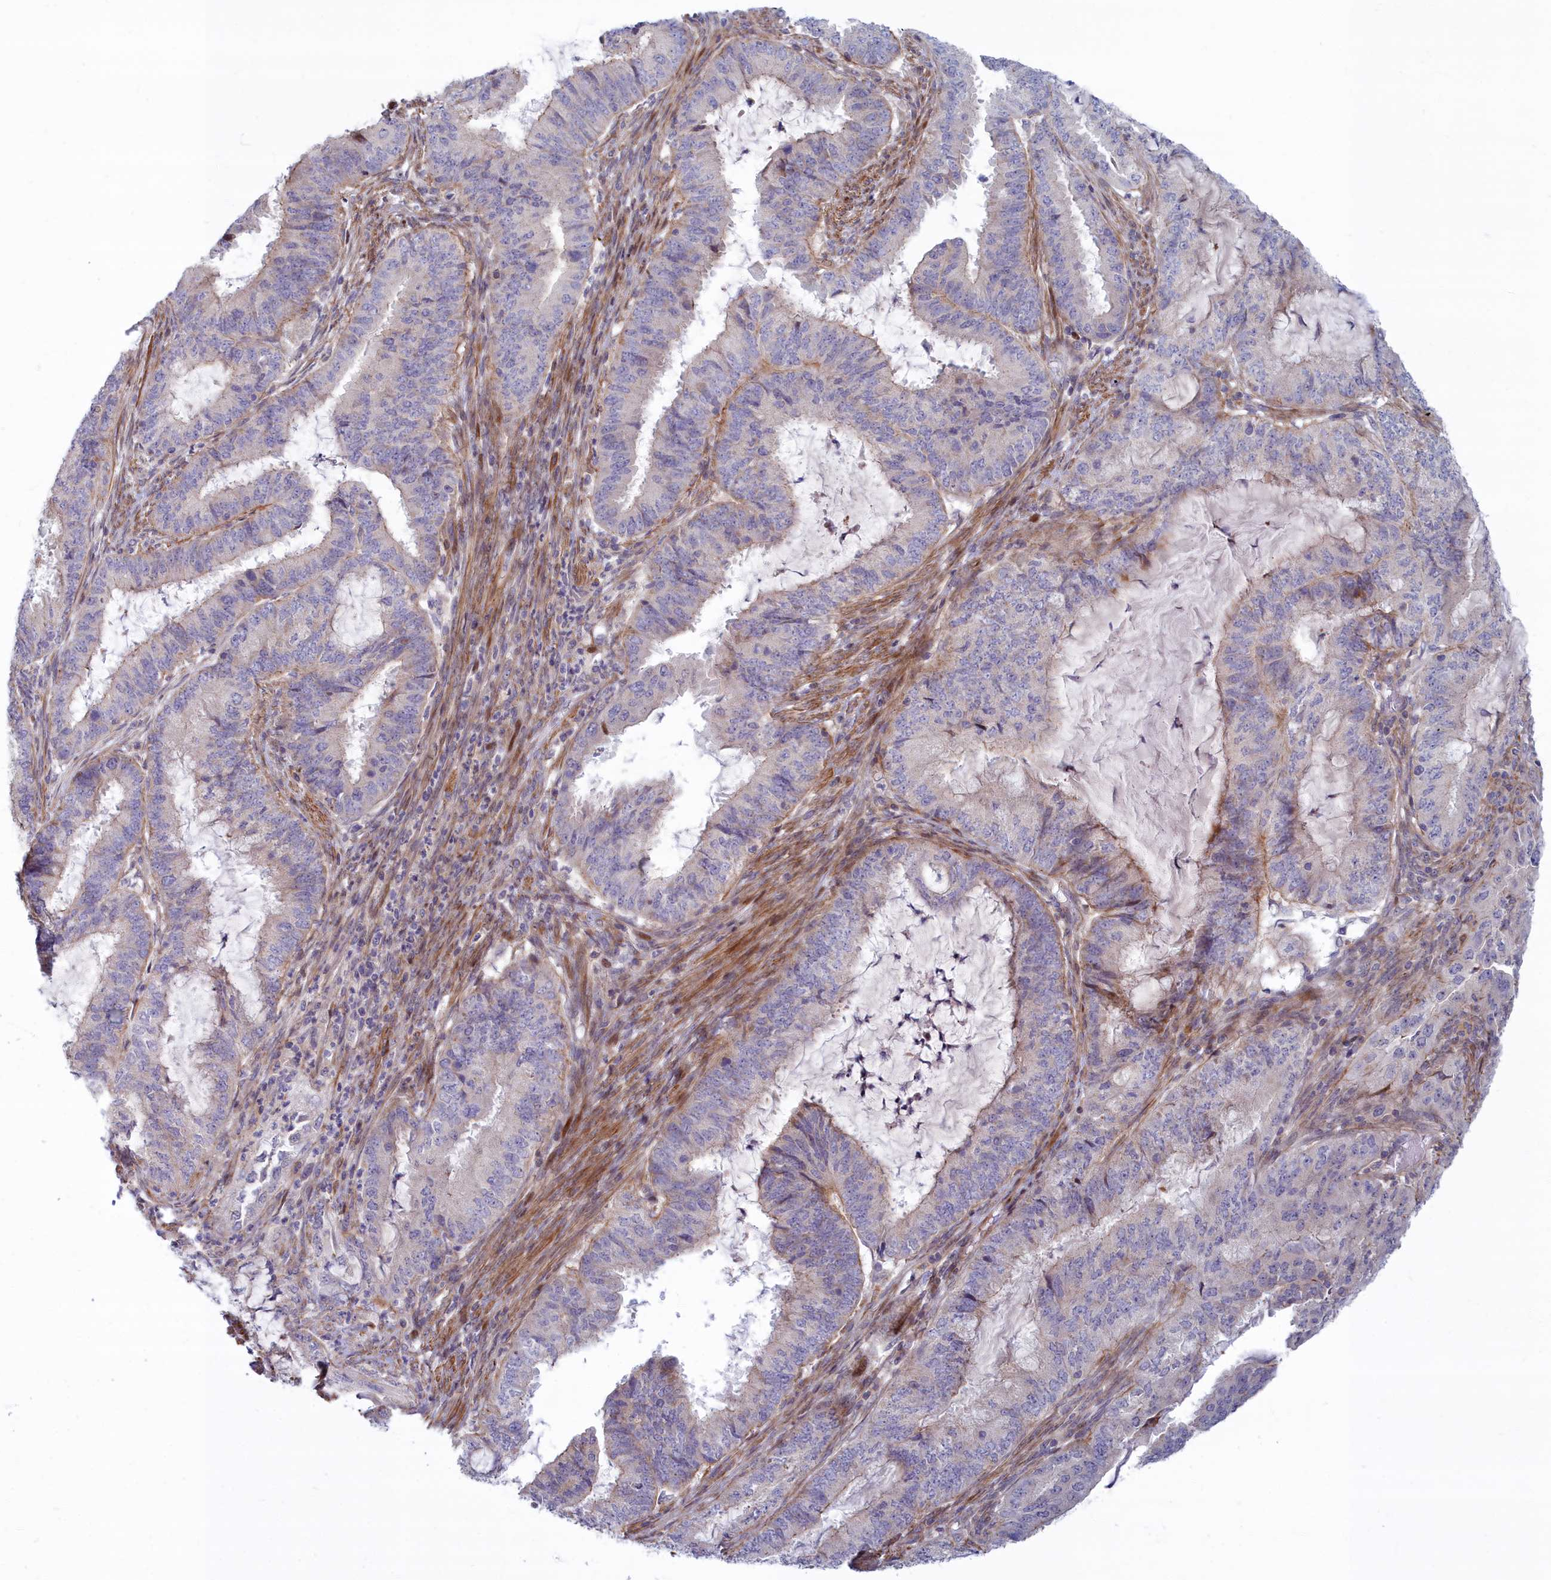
{"staining": {"intensity": "negative", "quantity": "none", "location": "none"}, "tissue": "endometrial cancer", "cell_type": "Tumor cells", "image_type": "cancer", "snomed": [{"axis": "morphology", "description": "Adenocarcinoma, NOS"}, {"axis": "topography", "description": "Endometrium"}], "caption": "A photomicrograph of human endometrial adenocarcinoma is negative for staining in tumor cells.", "gene": "C15orf40", "patient": {"sex": "female", "age": 51}}